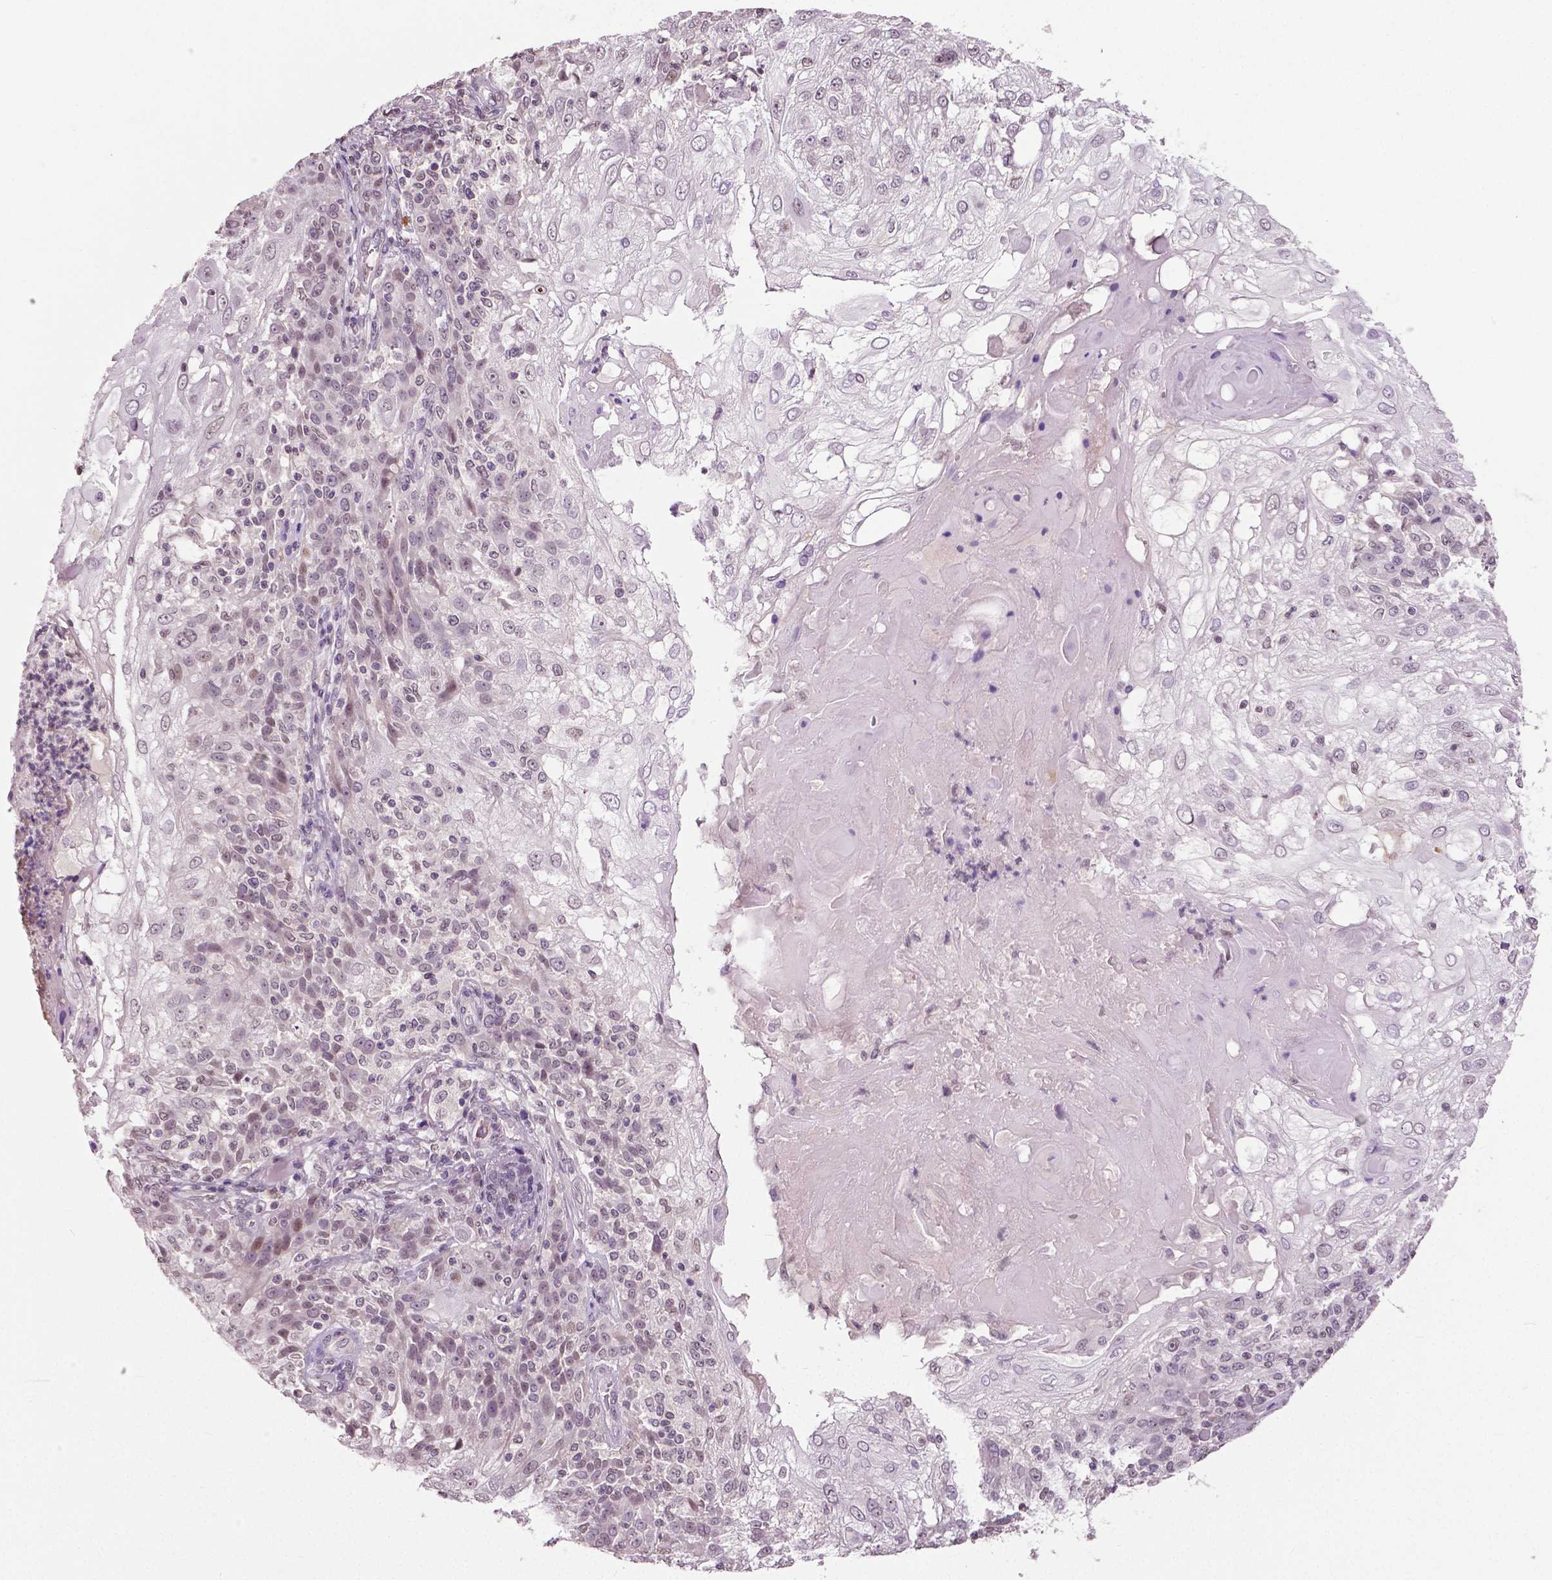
{"staining": {"intensity": "weak", "quantity": "<25%", "location": "nuclear"}, "tissue": "skin cancer", "cell_type": "Tumor cells", "image_type": "cancer", "snomed": [{"axis": "morphology", "description": "Normal tissue, NOS"}, {"axis": "morphology", "description": "Squamous cell carcinoma, NOS"}, {"axis": "topography", "description": "Skin"}], "caption": "An image of human squamous cell carcinoma (skin) is negative for staining in tumor cells.", "gene": "DLX5", "patient": {"sex": "female", "age": 83}}